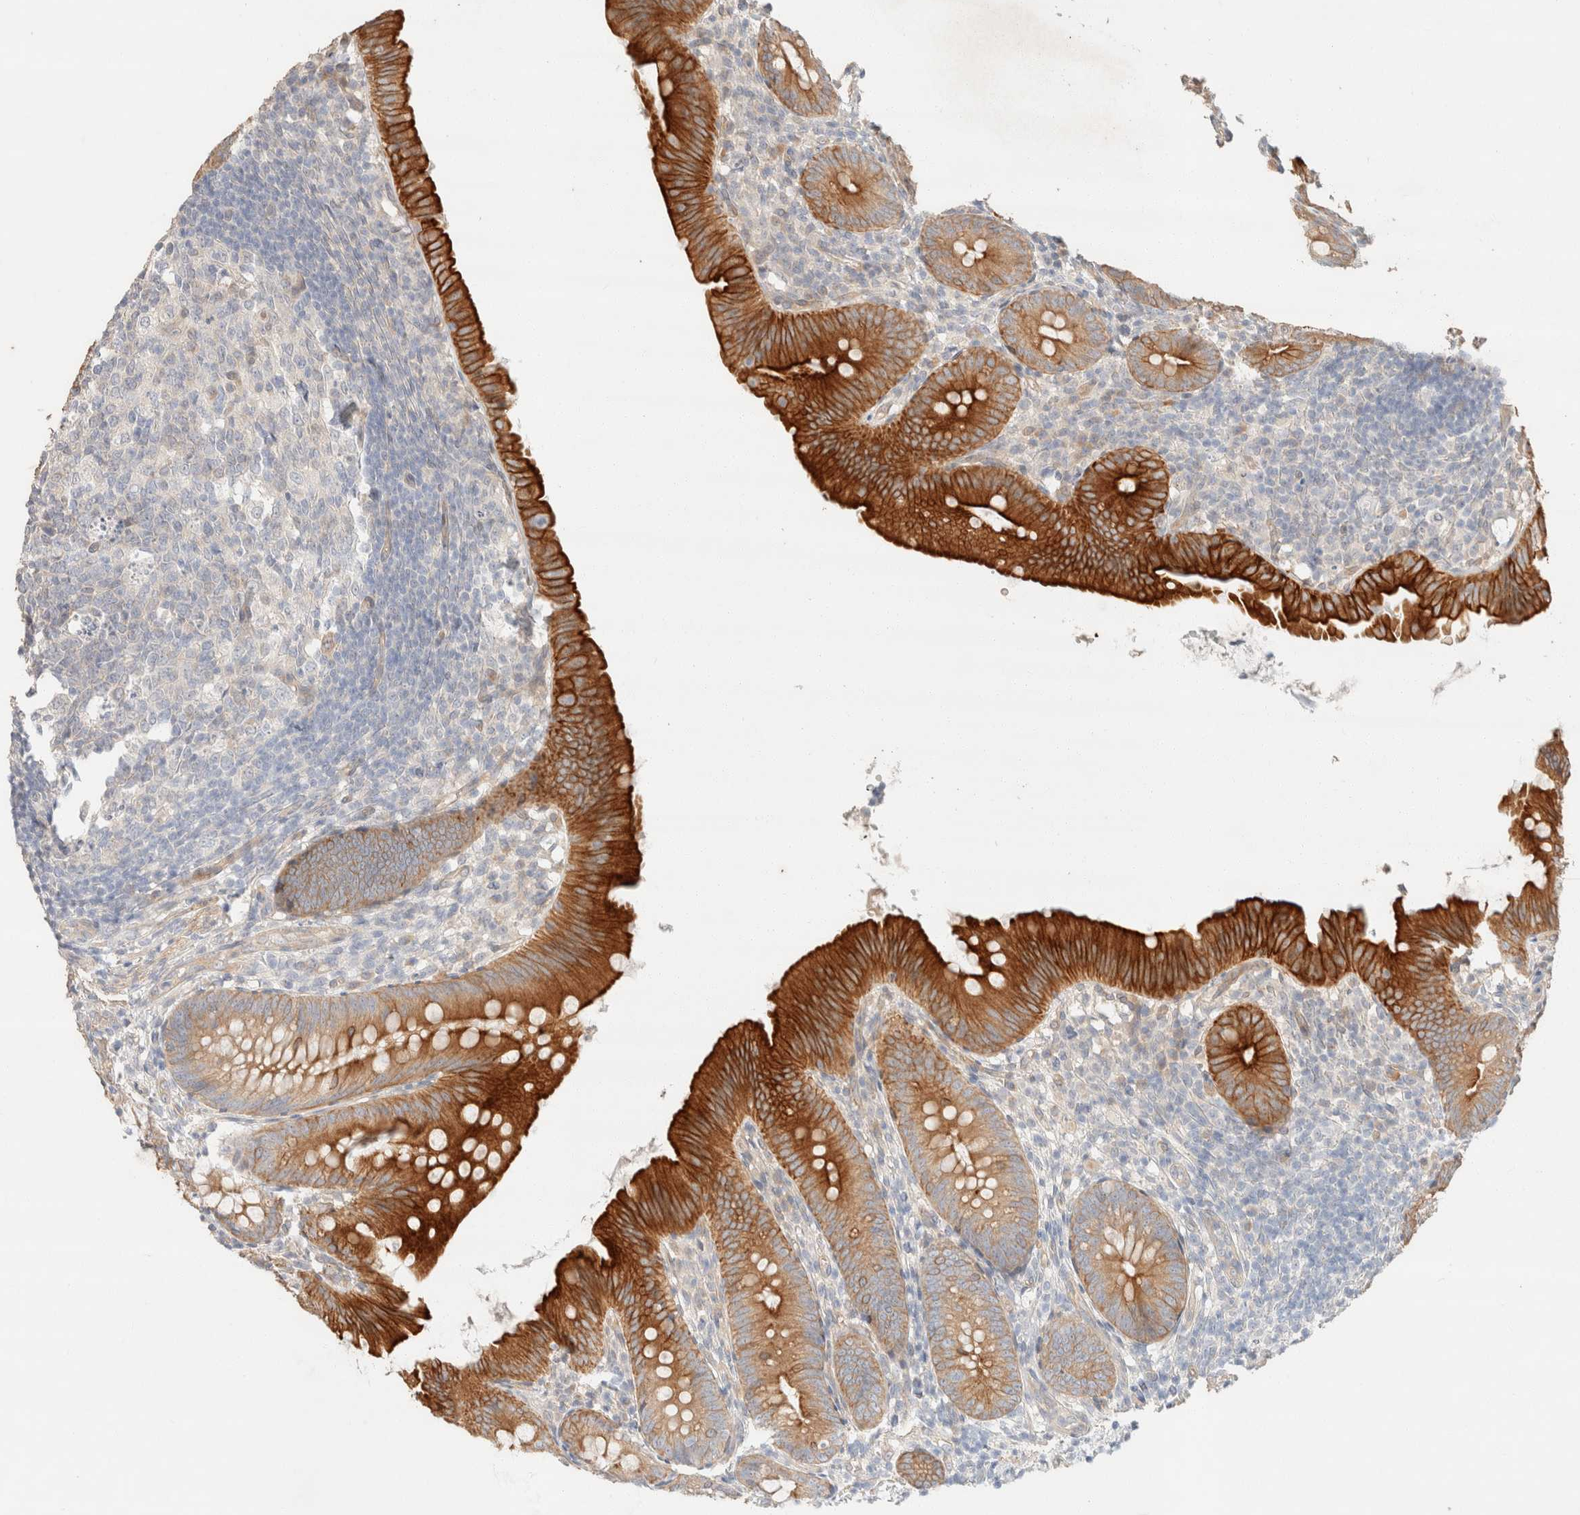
{"staining": {"intensity": "strong", "quantity": ">75%", "location": "cytoplasmic/membranous"}, "tissue": "appendix", "cell_type": "Glandular cells", "image_type": "normal", "snomed": [{"axis": "morphology", "description": "Normal tissue, NOS"}, {"axis": "topography", "description": "Appendix"}], "caption": "Immunohistochemistry (IHC) photomicrograph of unremarkable appendix stained for a protein (brown), which exhibits high levels of strong cytoplasmic/membranous positivity in about >75% of glandular cells.", "gene": "CSNK1E", "patient": {"sex": "male", "age": 1}}